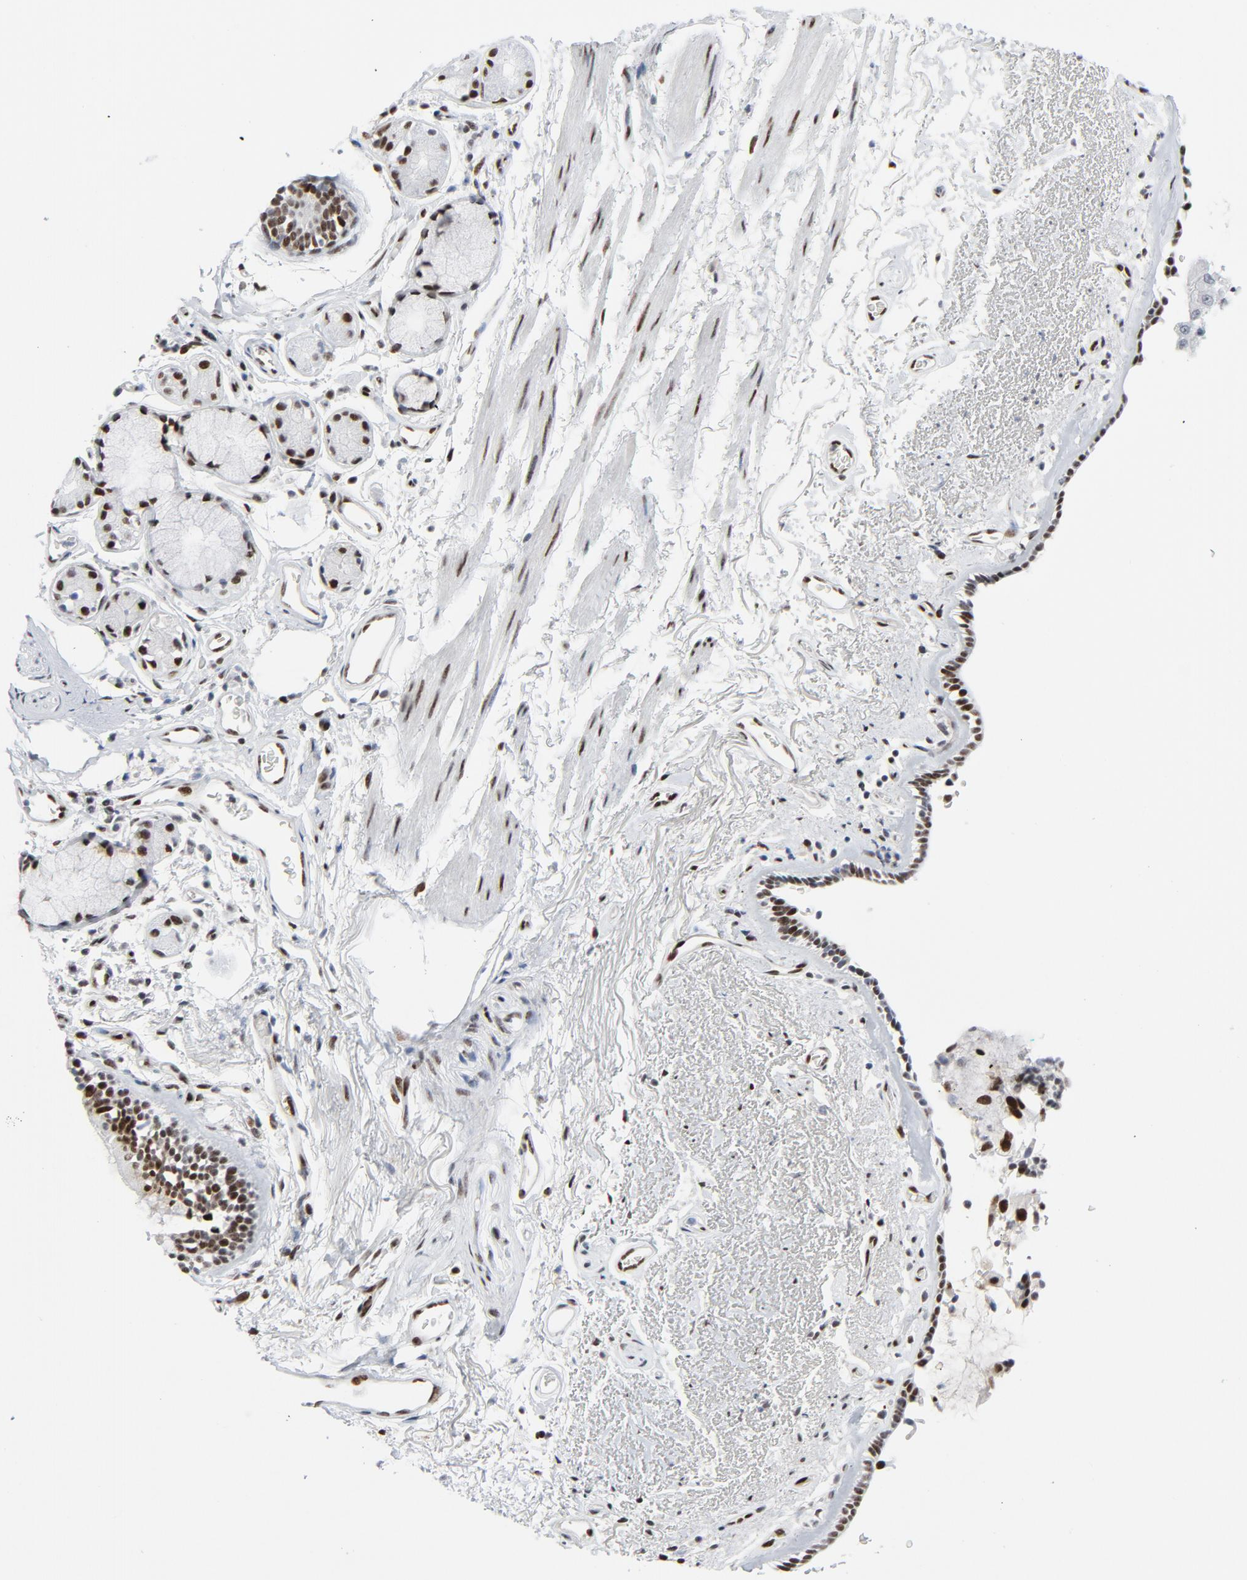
{"staining": {"intensity": "strong", "quantity": ">75%", "location": "nuclear"}, "tissue": "bronchus", "cell_type": "Respiratory epithelial cells", "image_type": "normal", "snomed": [{"axis": "morphology", "description": "Normal tissue, NOS"}, {"axis": "morphology", "description": "Adenocarcinoma, NOS"}, {"axis": "topography", "description": "Bronchus"}, {"axis": "topography", "description": "Lung"}], "caption": "Immunohistochemistry (IHC) image of unremarkable human bronchus stained for a protein (brown), which demonstrates high levels of strong nuclear positivity in about >75% of respiratory epithelial cells.", "gene": "HSF1", "patient": {"sex": "male", "age": 71}}